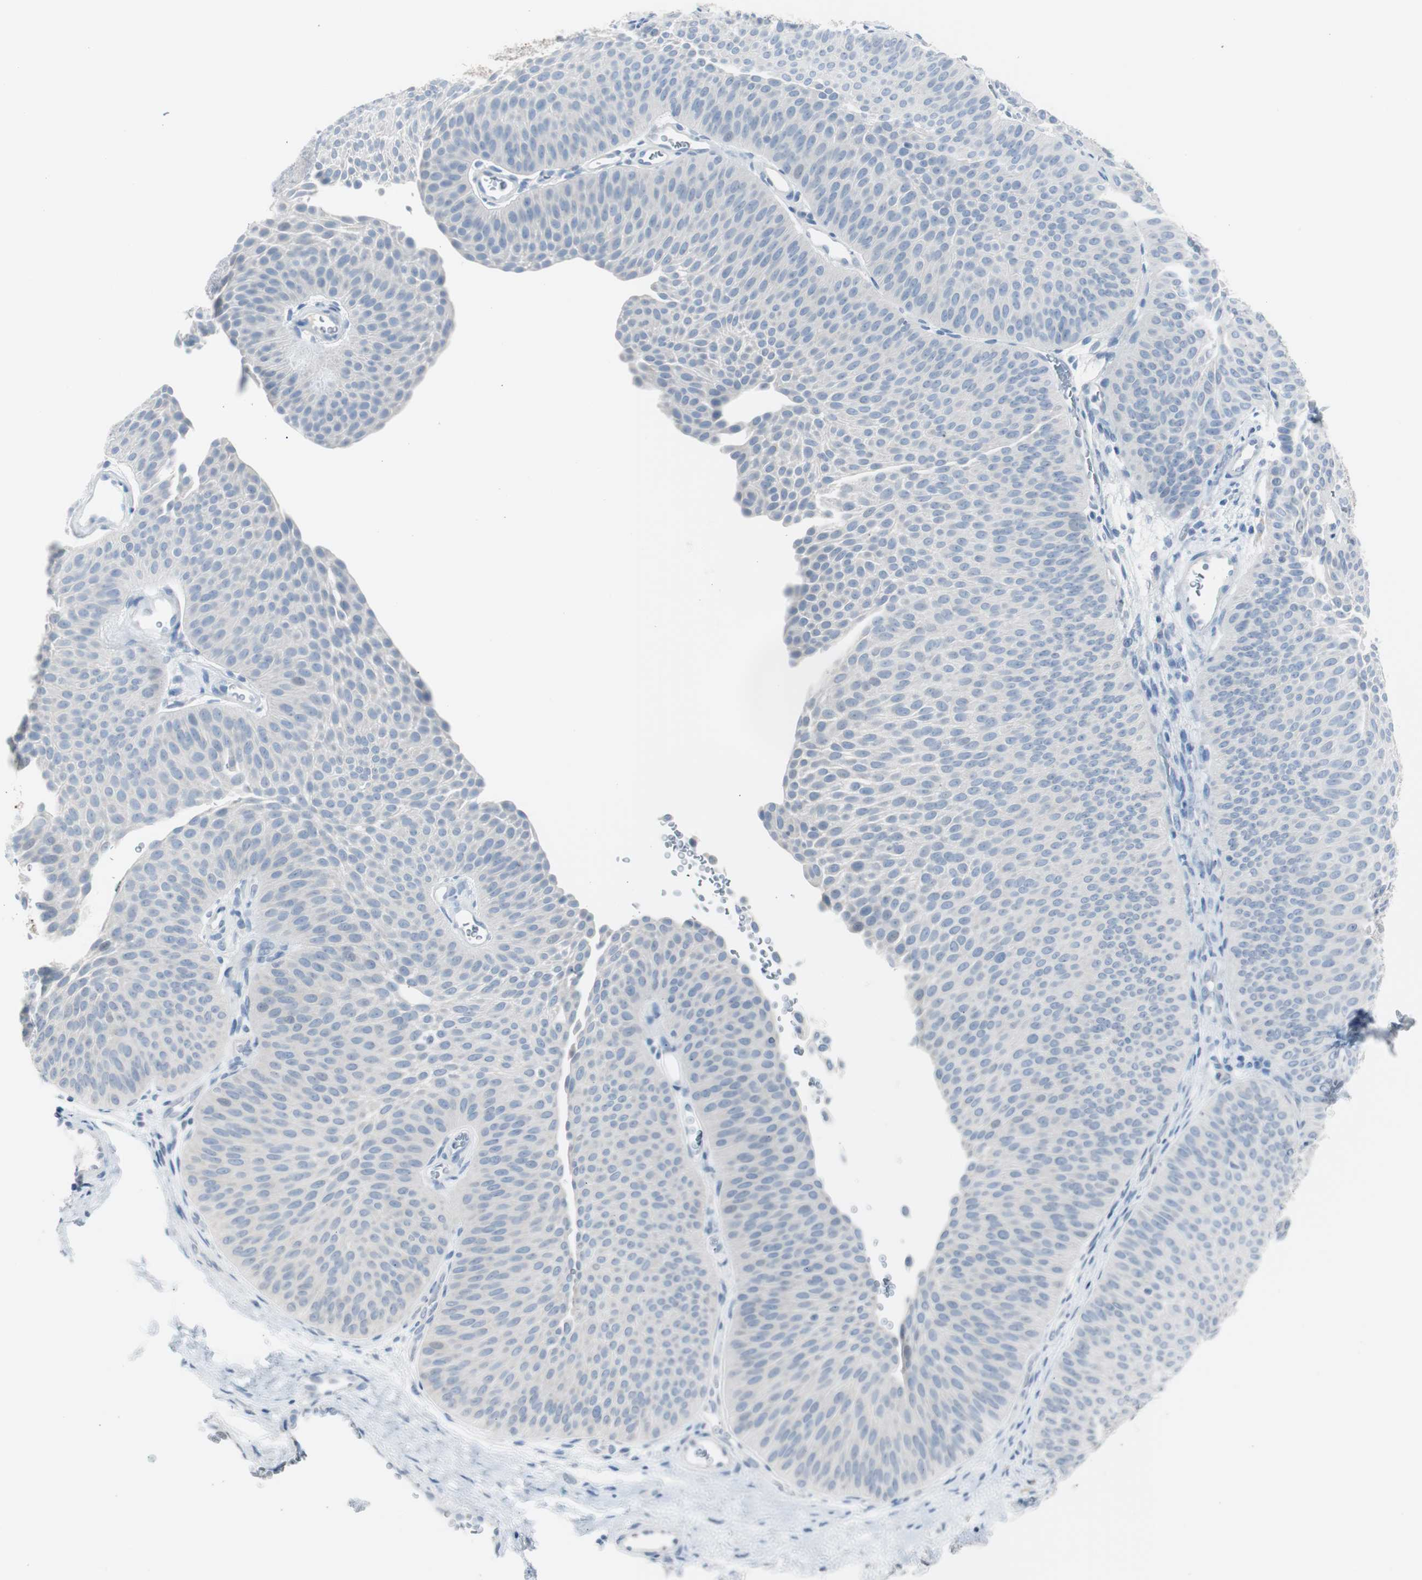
{"staining": {"intensity": "negative", "quantity": "none", "location": "none"}, "tissue": "urothelial cancer", "cell_type": "Tumor cells", "image_type": "cancer", "snomed": [{"axis": "morphology", "description": "Urothelial carcinoma, Low grade"}, {"axis": "topography", "description": "Urinary bladder"}], "caption": "An IHC histopathology image of low-grade urothelial carcinoma is shown. There is no staining in tumor cells of low-grade urothelial carcinoma.", "gene": "S100A7", "patient": {"sex": "female", "age": 60}}